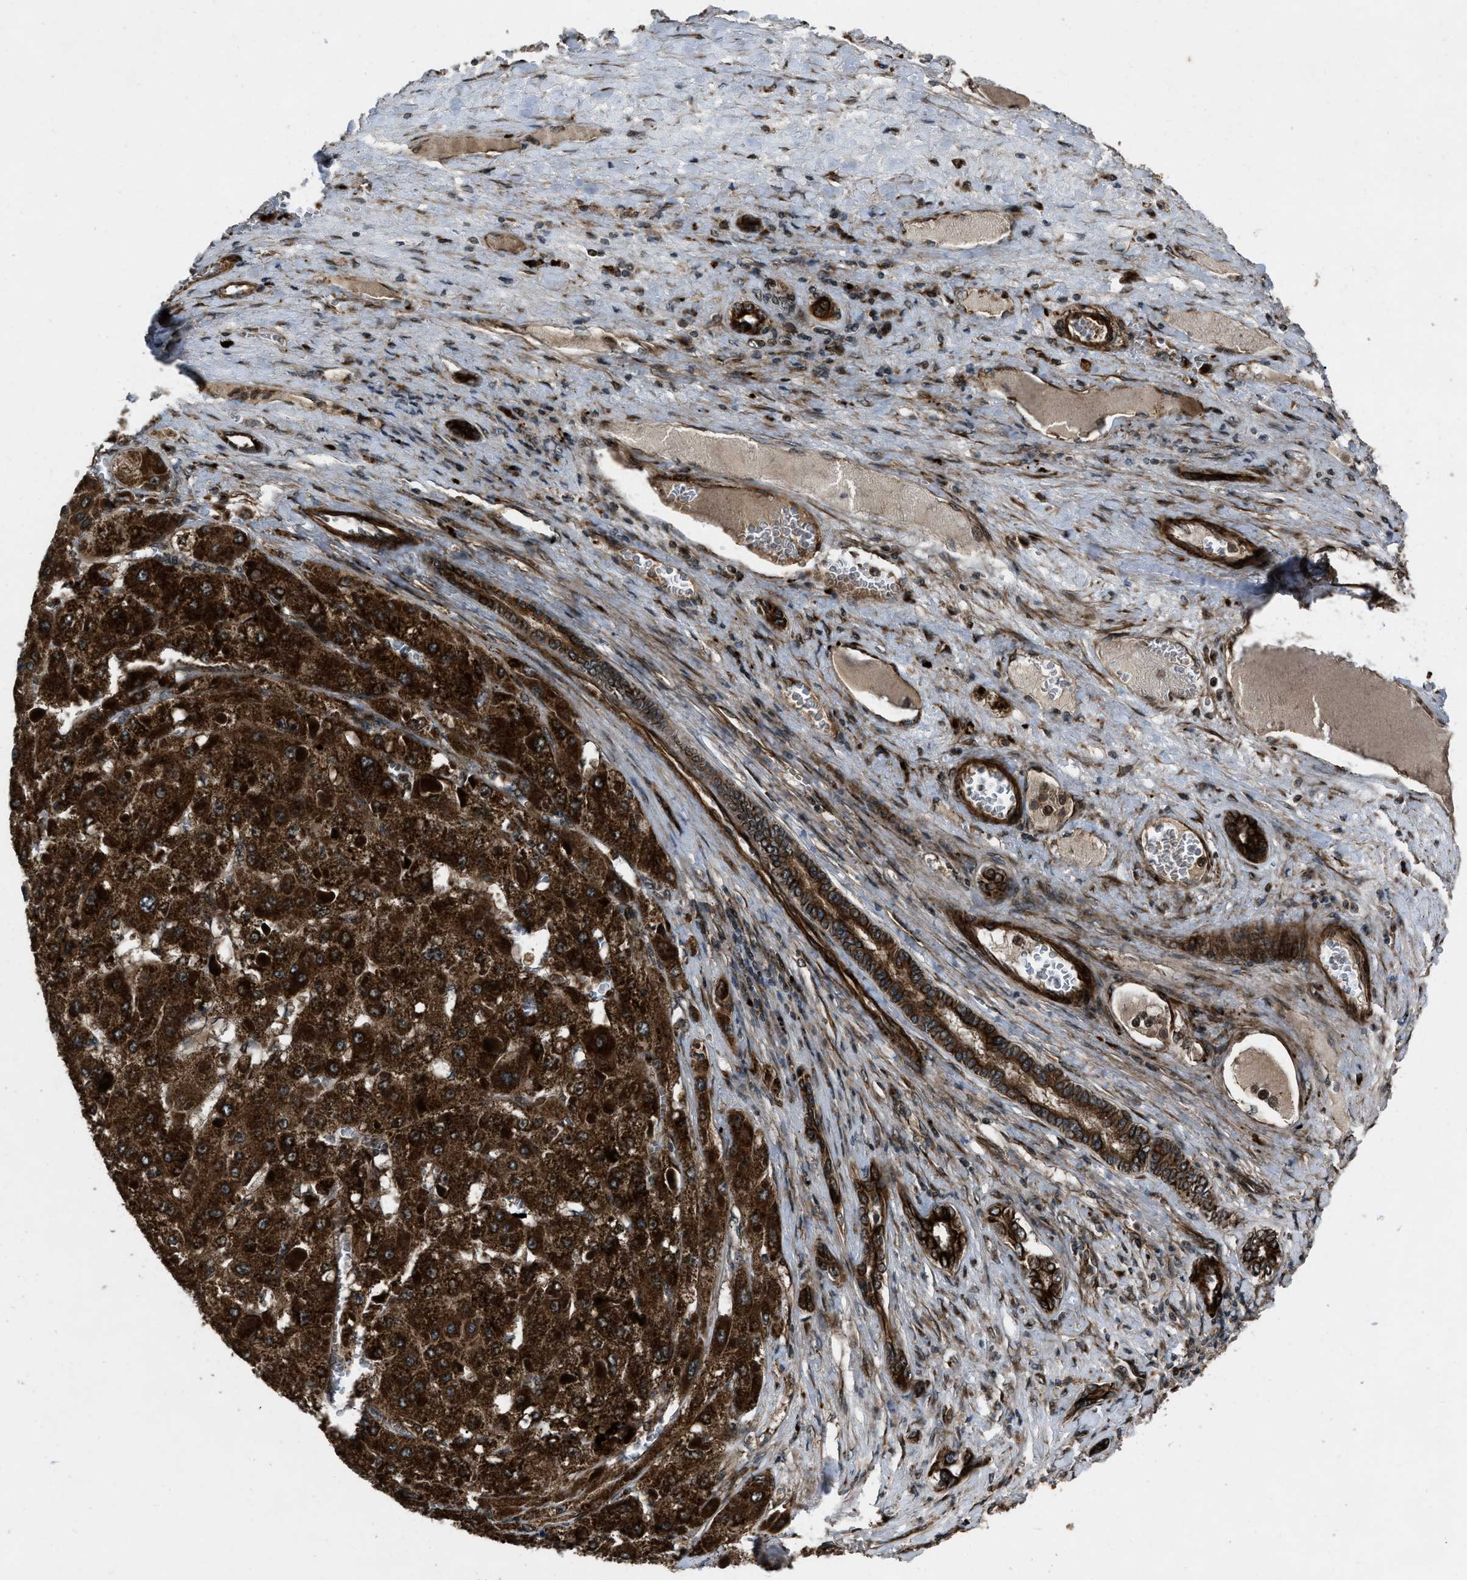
{"staining": {"intensity": "strong", "quantity": ">75%", "location": "cytoplasmic/membranous"}, "tissue": "liver cancer", "cell_type": "Tumor cells", "image_type": "cancer", "snomed": [{"axis": "morphology", "description": "Carcinoma, Hepatocellular, NOS"}, {"axis": "topography", "description": "Liver"}], "caption": "This image exhibits immunohistochemistry (IHC) staining of liver cancer, with high strong cytoplasmic/membranous staining in about >75% of tumor cells.", "gene": "IRAK4", "patient": {"sex": "female", "age": 73}}